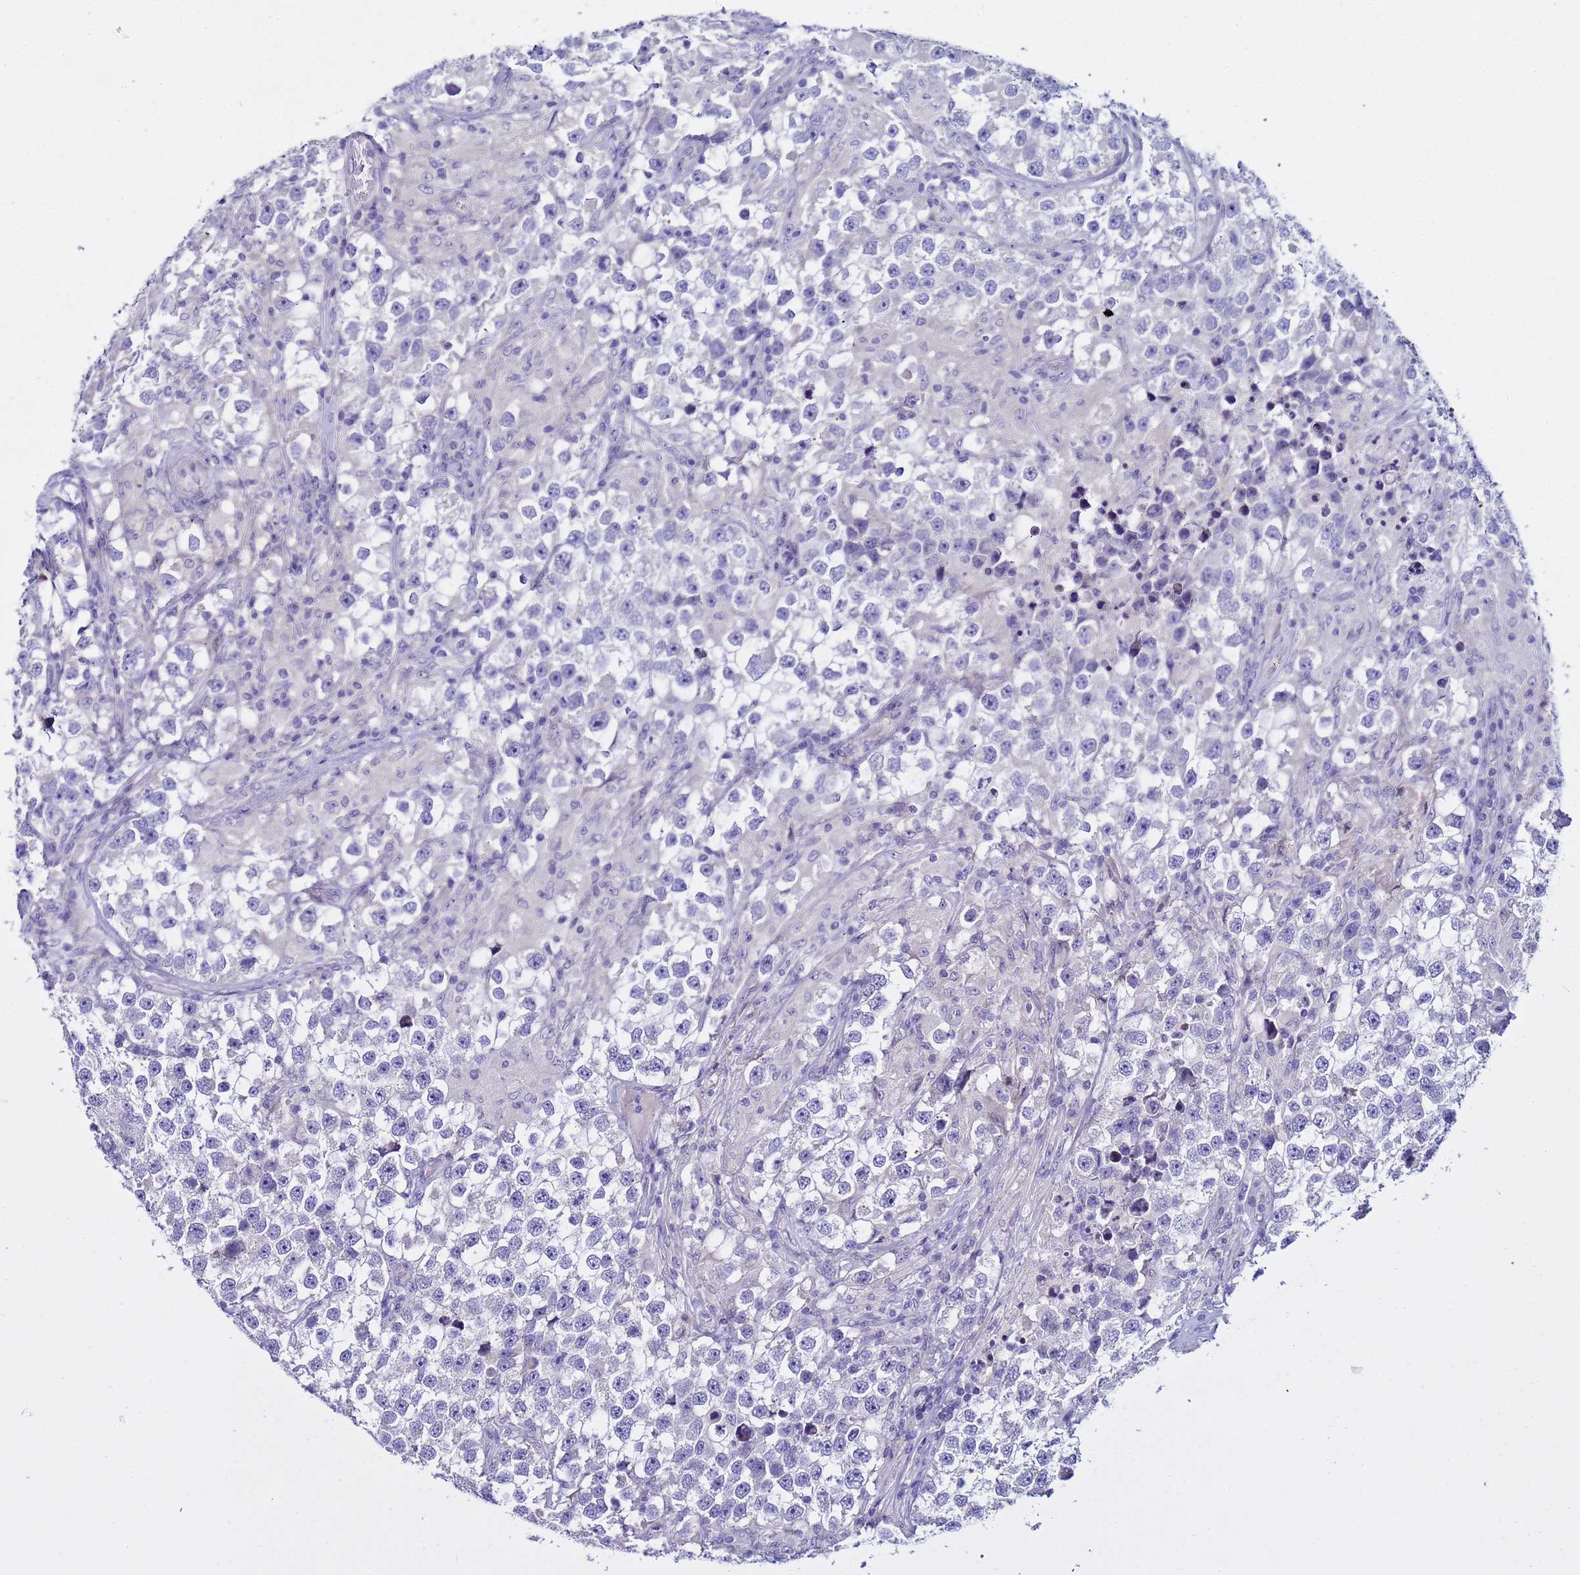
{"staining": {"intensity": "negative", "quantity": "none", "location": "none"}, "tissue": "testis cancer", "cell_type": "Tumor cells", "image_type": "cancer", "snomed": [{"axis": "morphology", "description": "Seminoma, NOS"}, {"axis": "topography", "description": "Testis"}], "caption": "Testis cancer (seminoma) stained for a protein using immunohistochemistry (IHC) exhibits no staining tumor cells.", "gene": "IGSF11", "patient": {"sex": "male", "age": 46}}